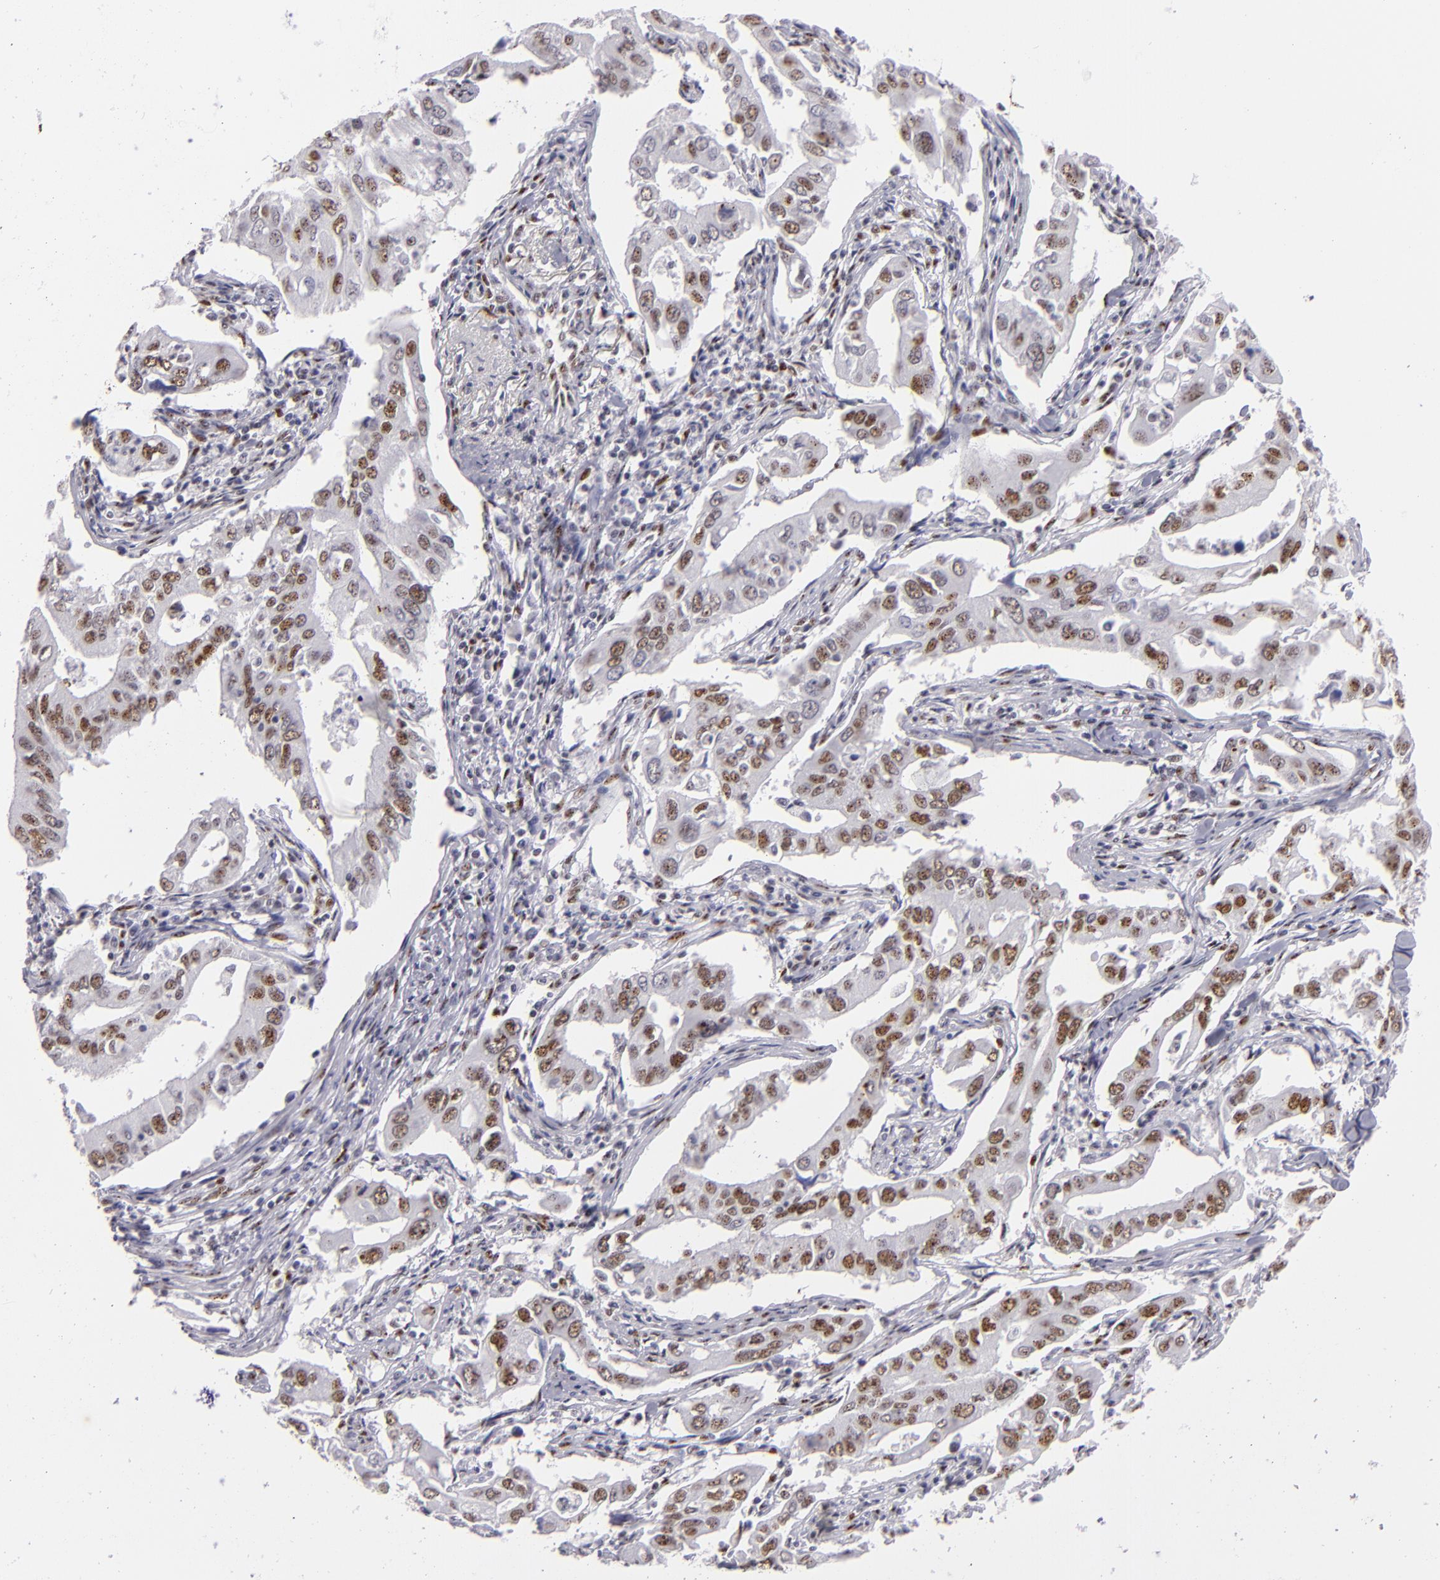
{"staining": {"intensity": "moderate", "quantity": ">75%", "location": "nuclear"}, "tissue": "lung cancer", "cell_type": "Tumor cells", "image_type": "cancer", "snomed": [{"axis": "morphology", "description": "Adenocarcinoma, NOS"}, {"axis": "topography", "description": "Lung"}], "caption": "Adenocarcinoma (lung) stained with immunohistochemistry shows moderate nuclear staining in about >75% of tumor cells.", "gene": "TOP3A", "patient": {"sex": "male", "age": 48}}